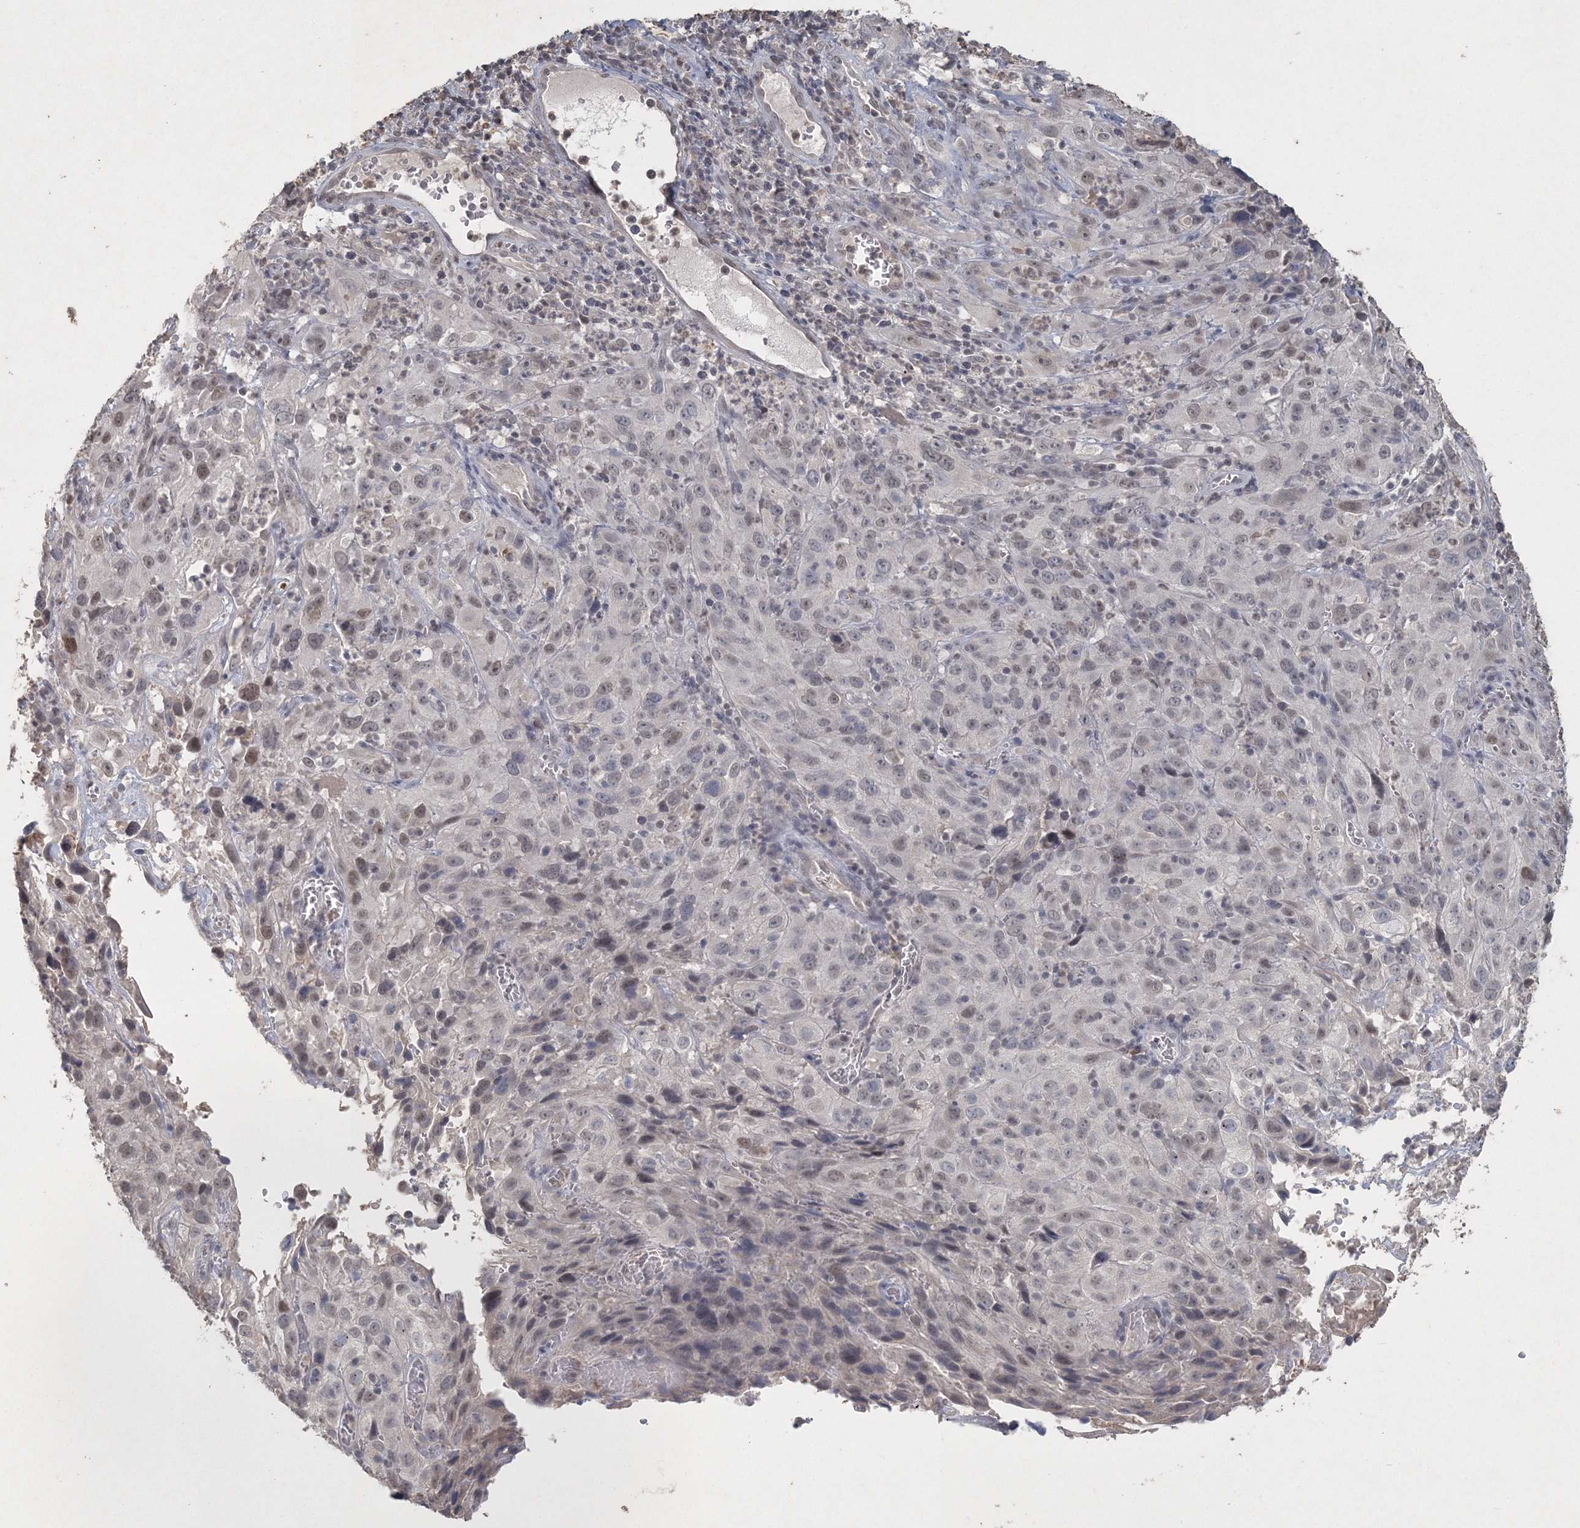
{"staining": {"intensity": "weak", "quantity": "<25%", "location": "nuclear"}, "tissue": "cervical cancer", "cell_type": "Tumor cells", "image_type": "cancer", "snomed": [{"axis": "morphology", "description": "Squamous cell carcinoma, NOS"}, {"axis": "topography", "description": "Cervix"}], "caption": "An IHC histopathology image of squamous cell carcinoma (cervical) is shown. There is no staining in tumor cells of squamous cell carcinoma (cervical).", "gene": "UIMC1", "patient": {"sex": "female", "age": 32}}